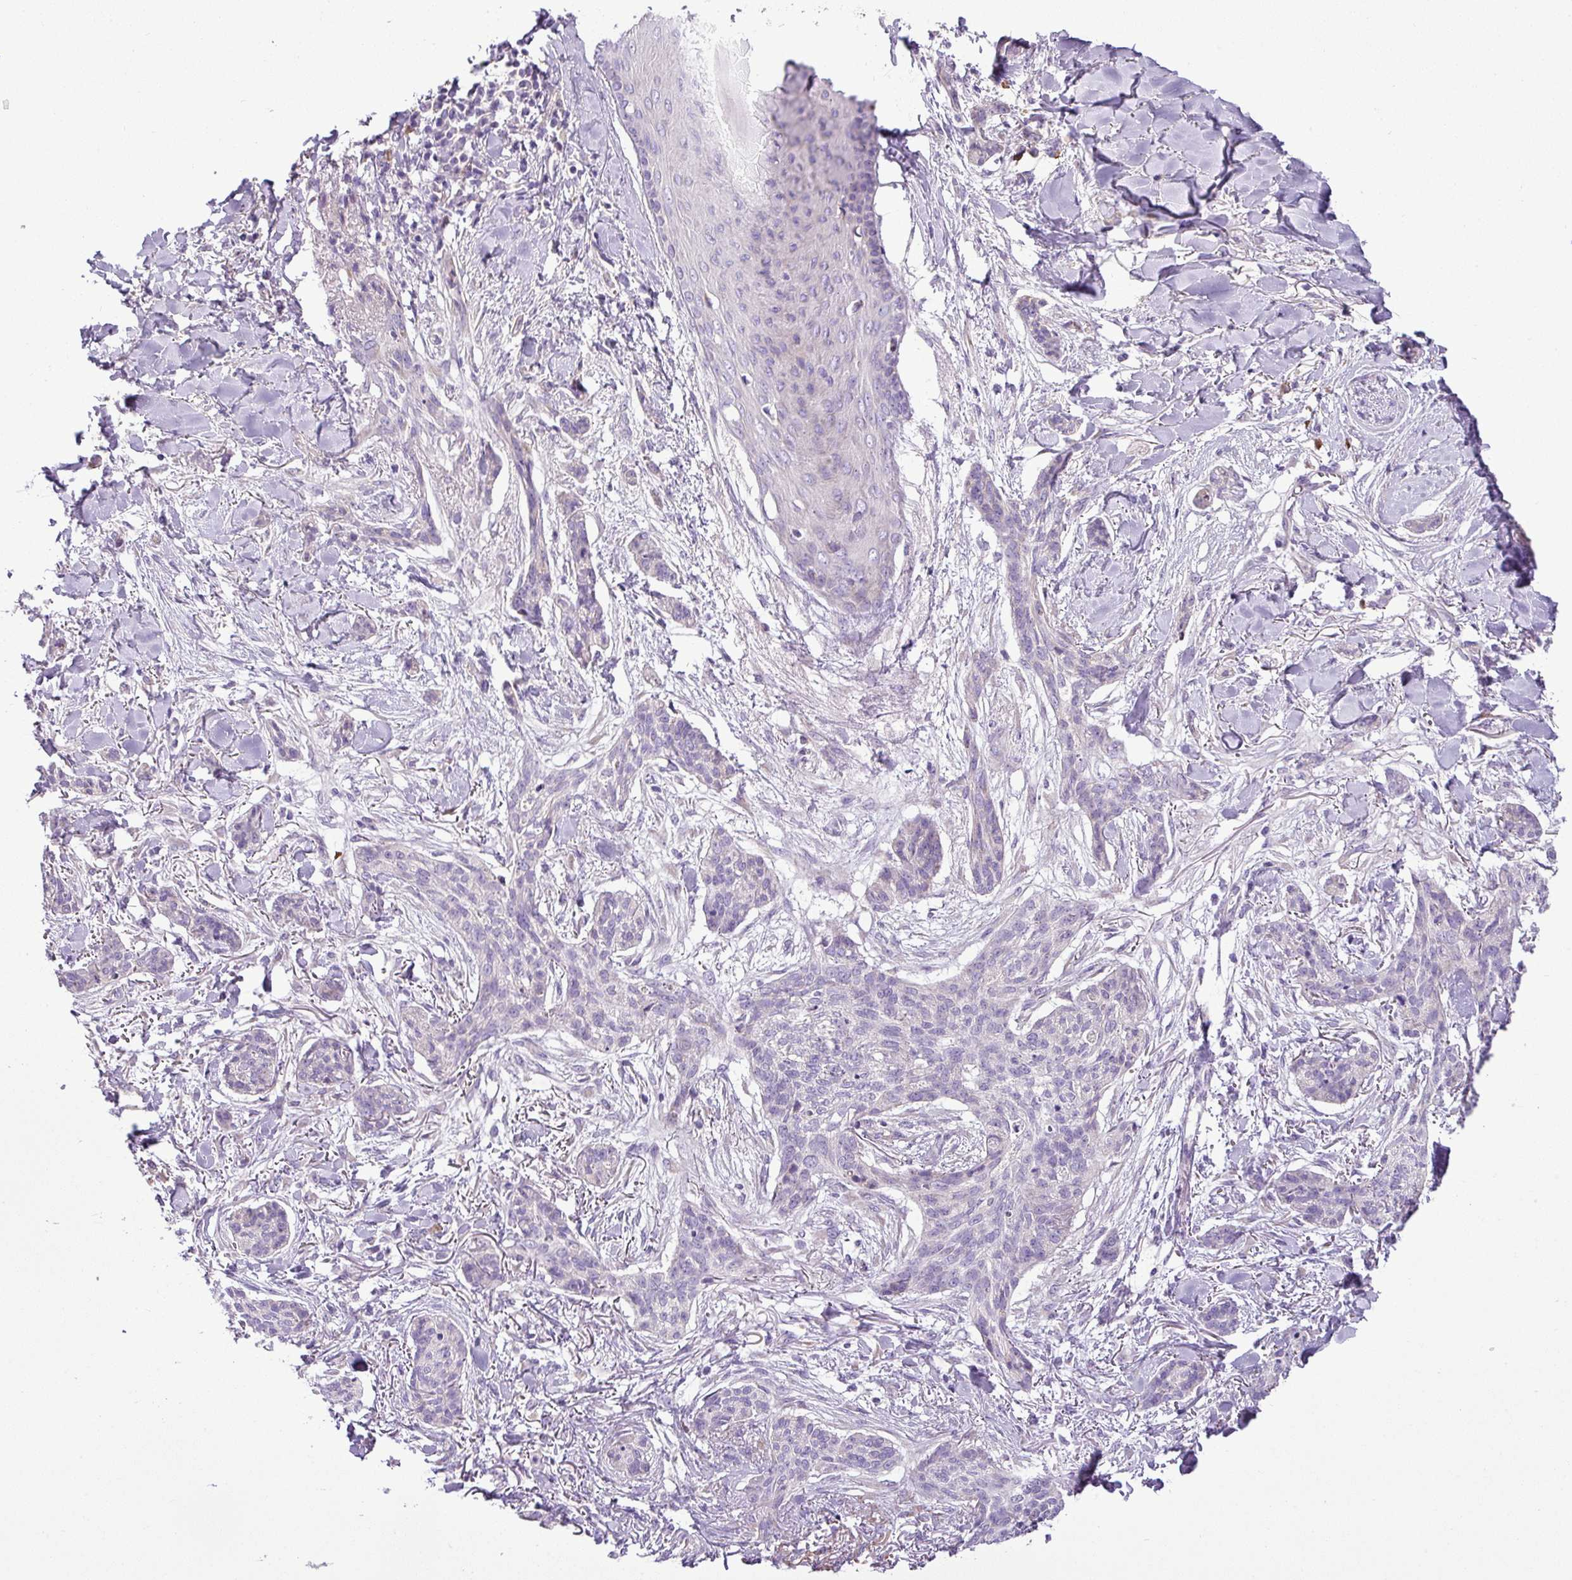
{"staining": {"intensity": "negative", "quantity": "none", "location": "none"}, "tissue": "skin cancer", "cell_type": "Tumor cells", "image_type": "cancer", "snomed": [{"axis": "morphology", "description": "Basal cell carcinoma"}, {"axis": "topography", "description": "Skin"}], "caption": "Immunohistochemistry (IHC) image of human skin basal cell carcinoma stained for a protein (brown), which shows no positivity in tumor cells. (Stains: DAB (3,3'-diaminobenzidine) immunohistochemistry with hematoxylin counter stain, Microscopy: brightfield microscopy at high magnification).", "gene": "MOCS3", "patient": {"sex": "male", "age": 52}}